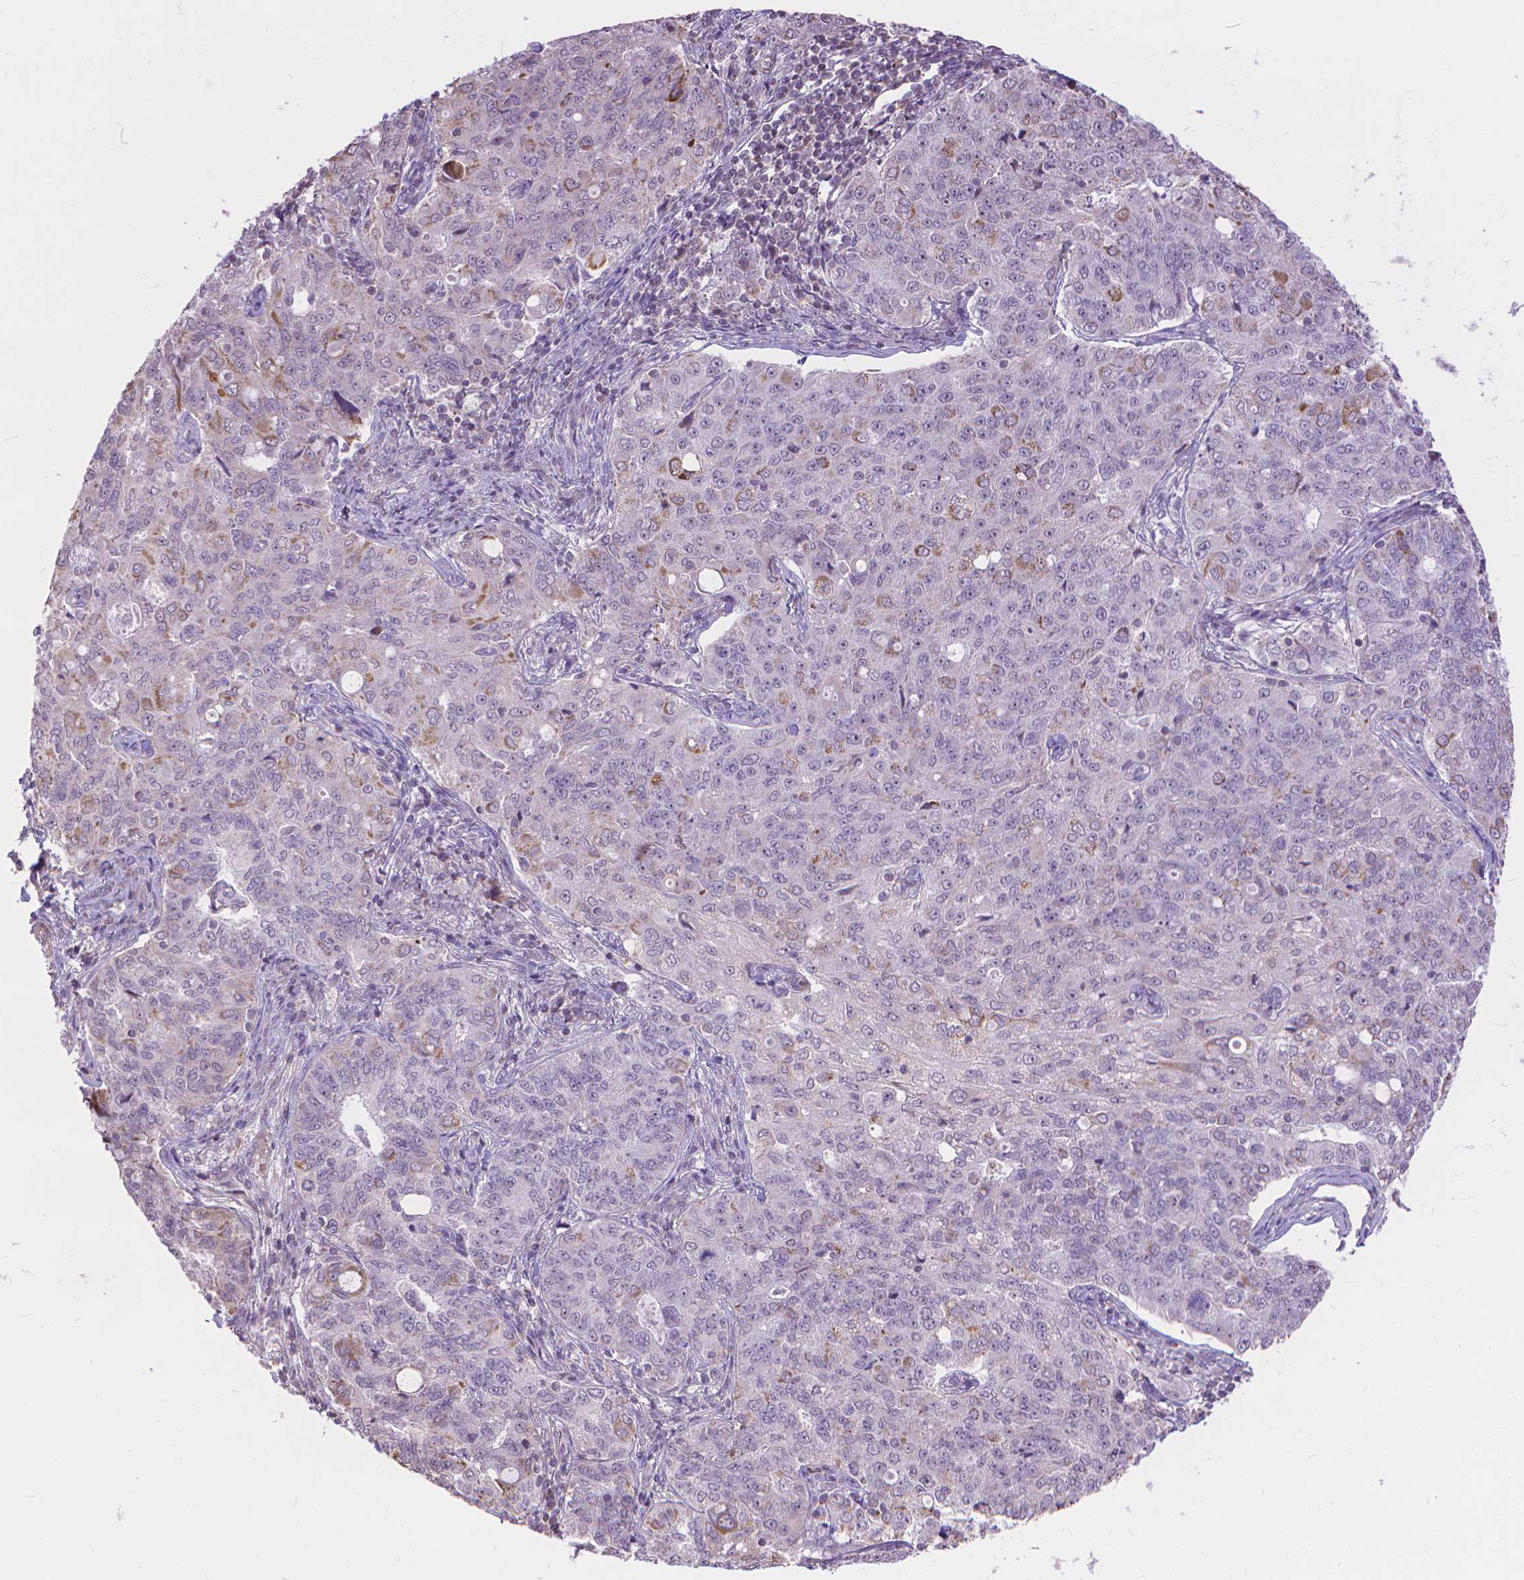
{"staining": {"intensity": "negative", "quantity": "none", "location": "none"}, "tissue": "endometrial cancer", "cell_type": "Tumor cells", "image_type": "cancer", "snomed": [{"axis": "morphology", "description": "Adenocarcinoma, NOS"}, {"axis": "topography", "description": "Endometrium"}], "caption": "Tumor cells are negative for protein expression in human endometrial adenocarcinoma.", "gene": "TMEM135", "patient": {"sex": "female", "age": 43}}